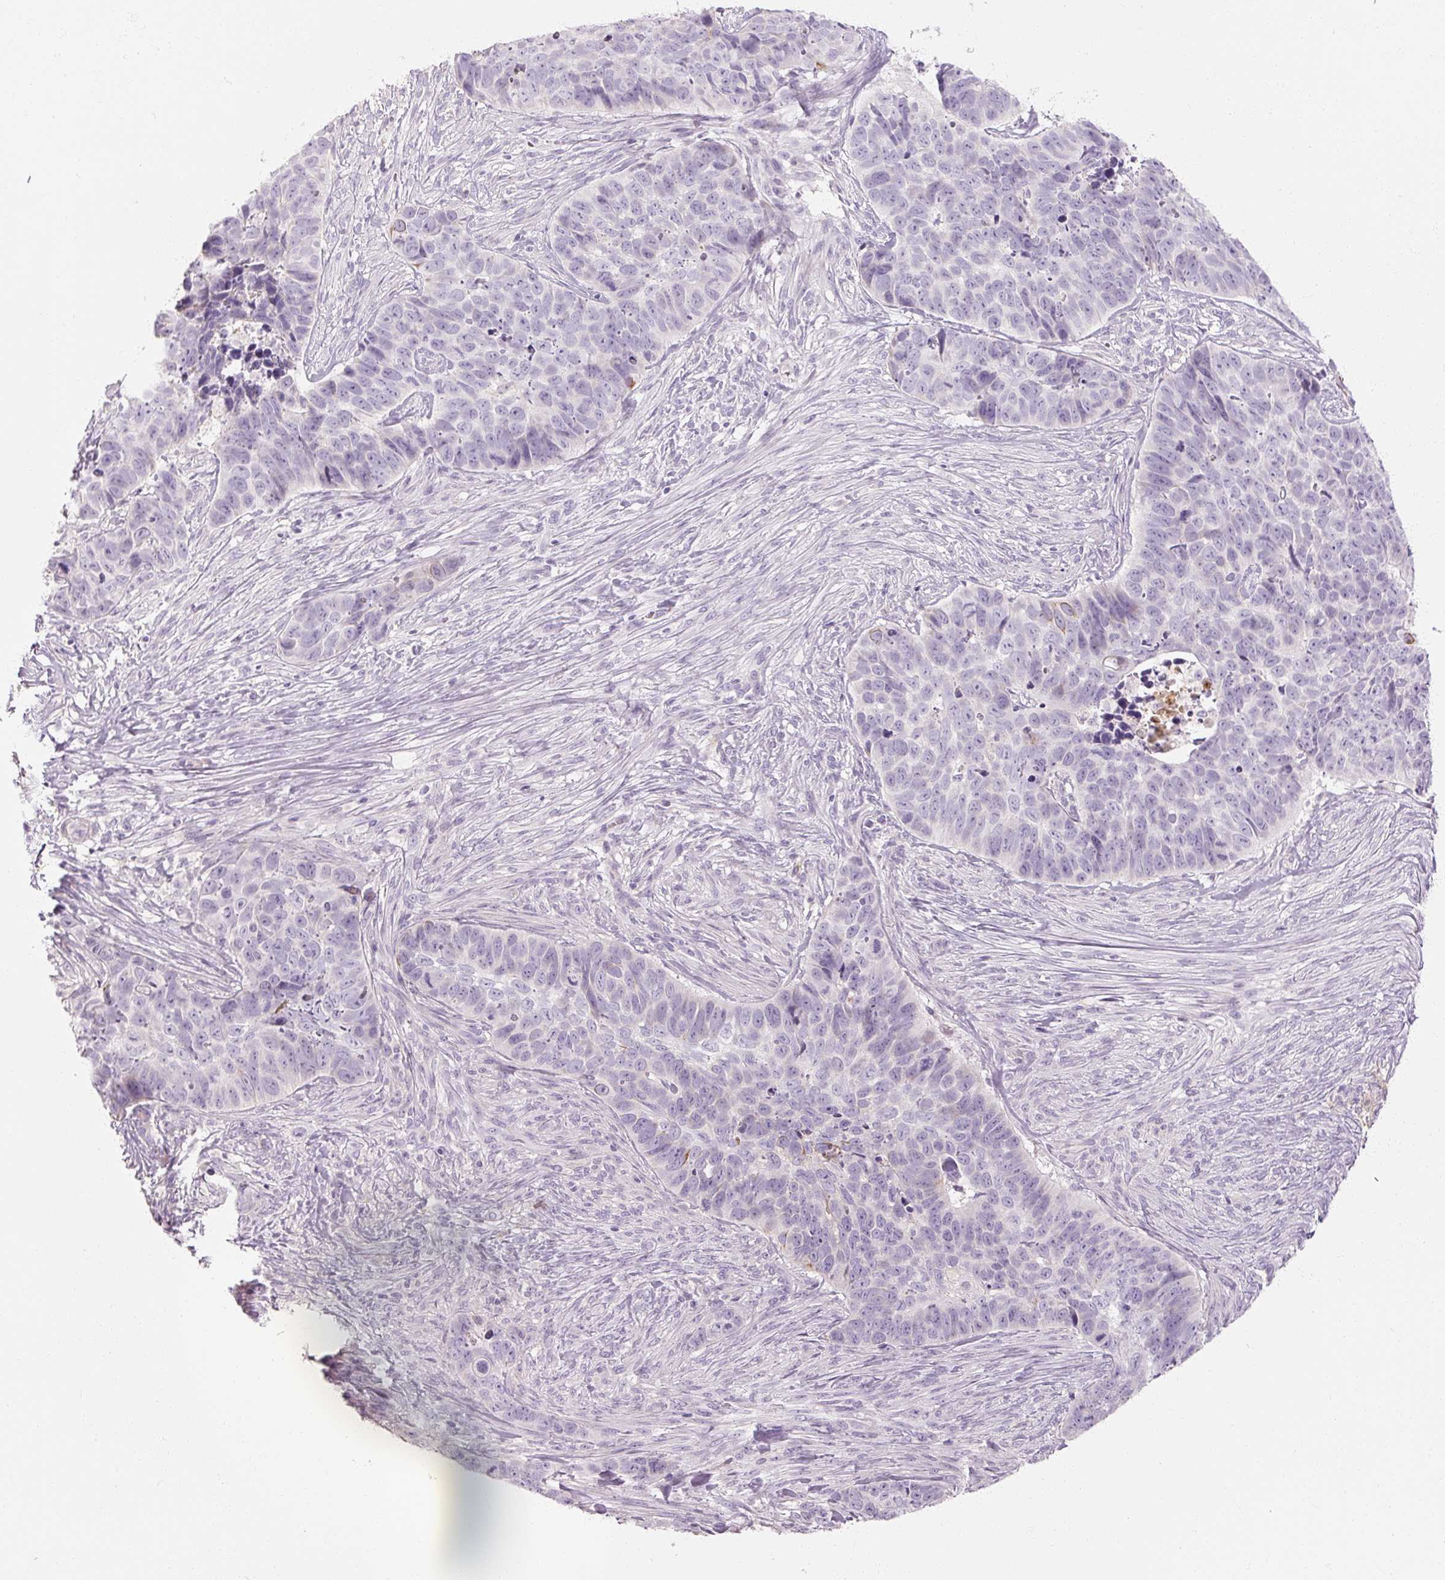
{"staining": {"intensity": "negative", "quantity": "none", "location": "none"}, "tissue": "skin cancer", "cell_type": "Tumor cells", "image_type": "cancer", "snomed": [{"axis": "morphology", "description": "Basal cell carcinoma"}, {"axis": "topography", "description": "Skin"}], "caption": "A micrograph of human basal cell carcinoma (skin) is negative for staining in tumor cells. (DAB (3,3'-diaminobenzidine) immunohistochemistry (IHC) with hematoxylin counter stain).", "gene": "NFE2L3", "patient": {"sex": "female", "age": 82}}